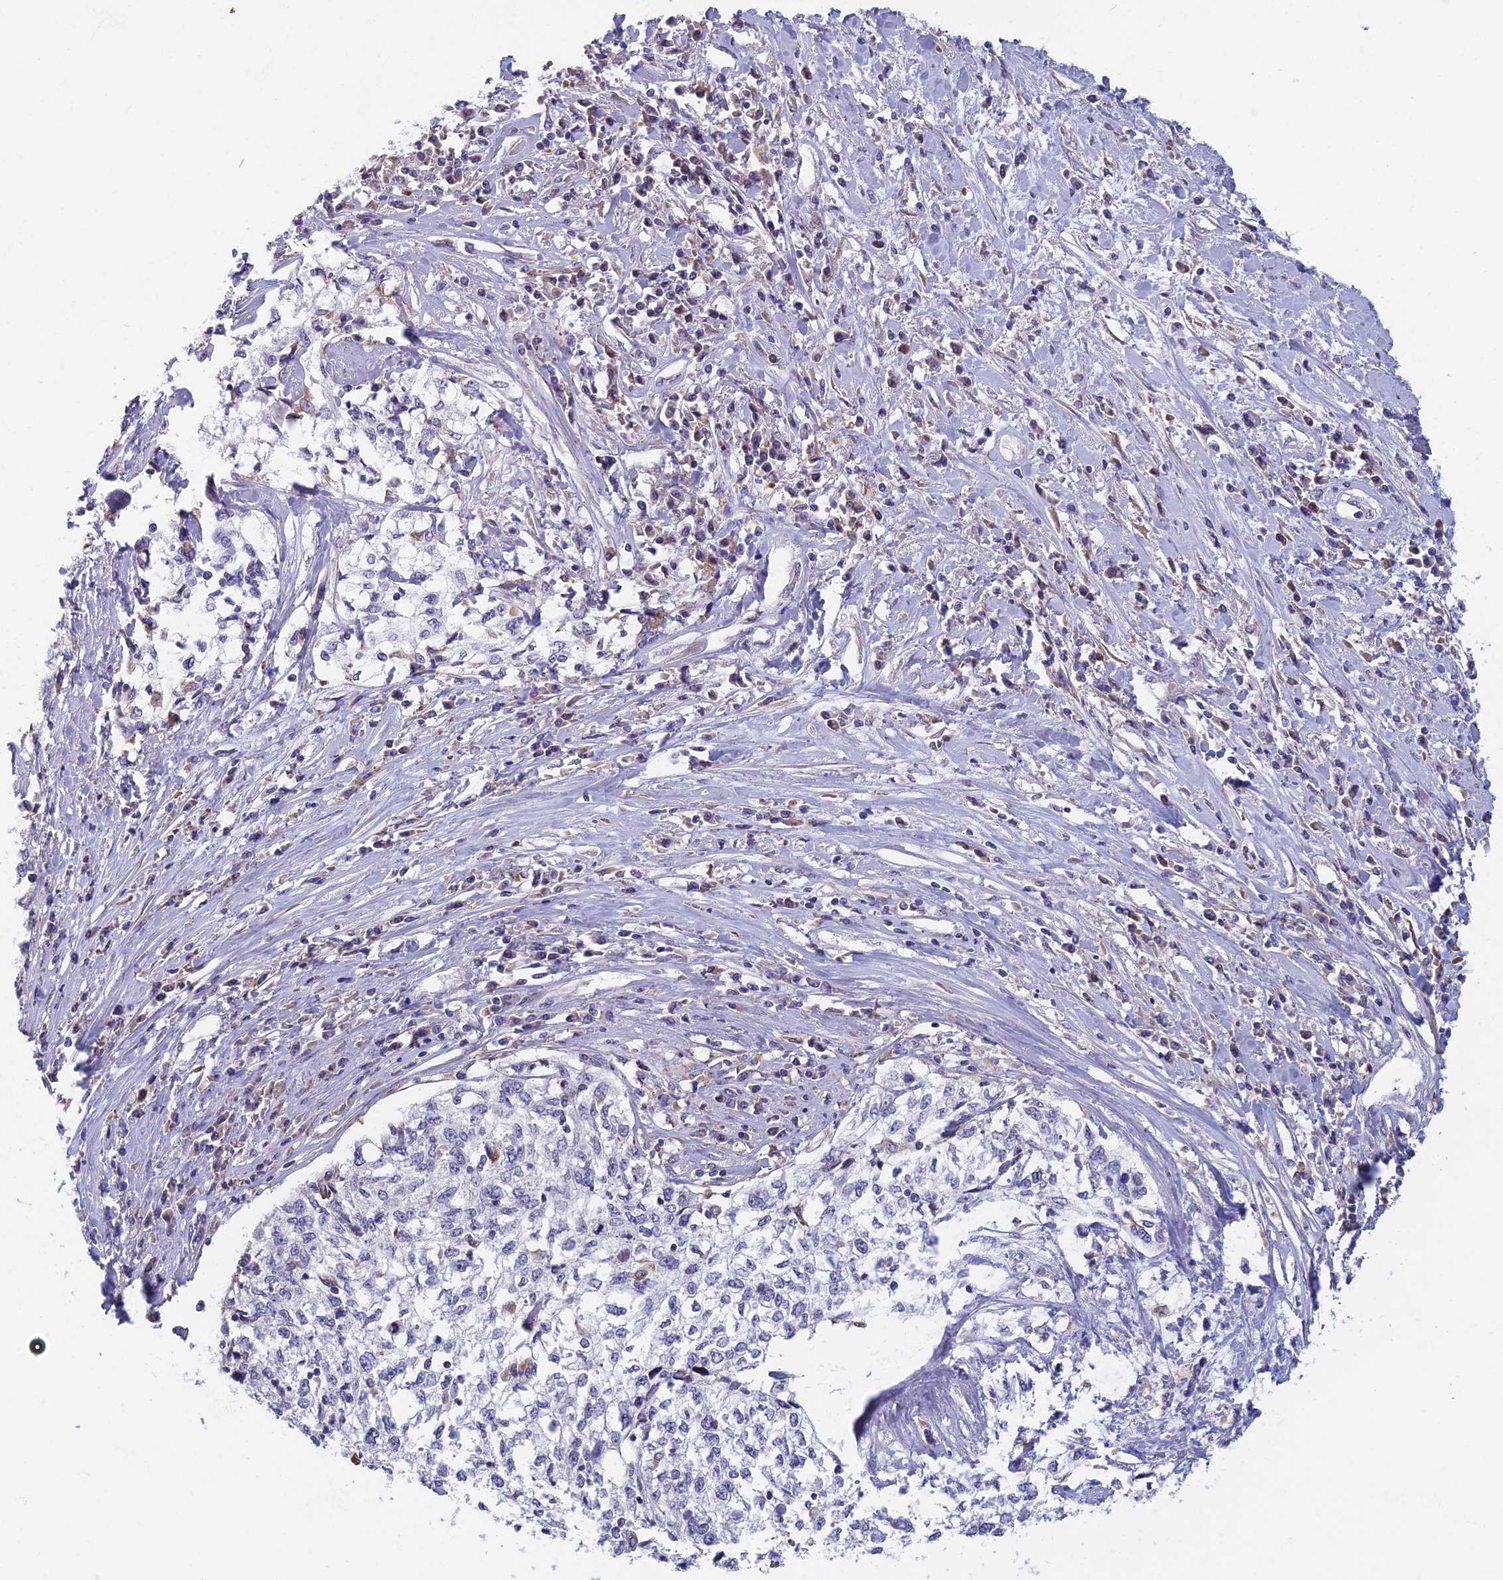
{"staining": {"intensity": "negative", "quantity": "none", "location": "none"}, "tissue": "cervical cancer", "cell_type": "Tumor cells", "image_type": "cancer", "snomed": [{"axis": "morphology", "description": "Squamous cell carcinoma, NOS"}, {"axis": "topography", "description": "Cervix"}], "caption": "Cervical cancer (squamous cell carcinoma) was stained to show a protein in brown. There is no significant expression in tumor cells.", "gene": "DDX51", "patient": {"sex": "female", "age": 57}}